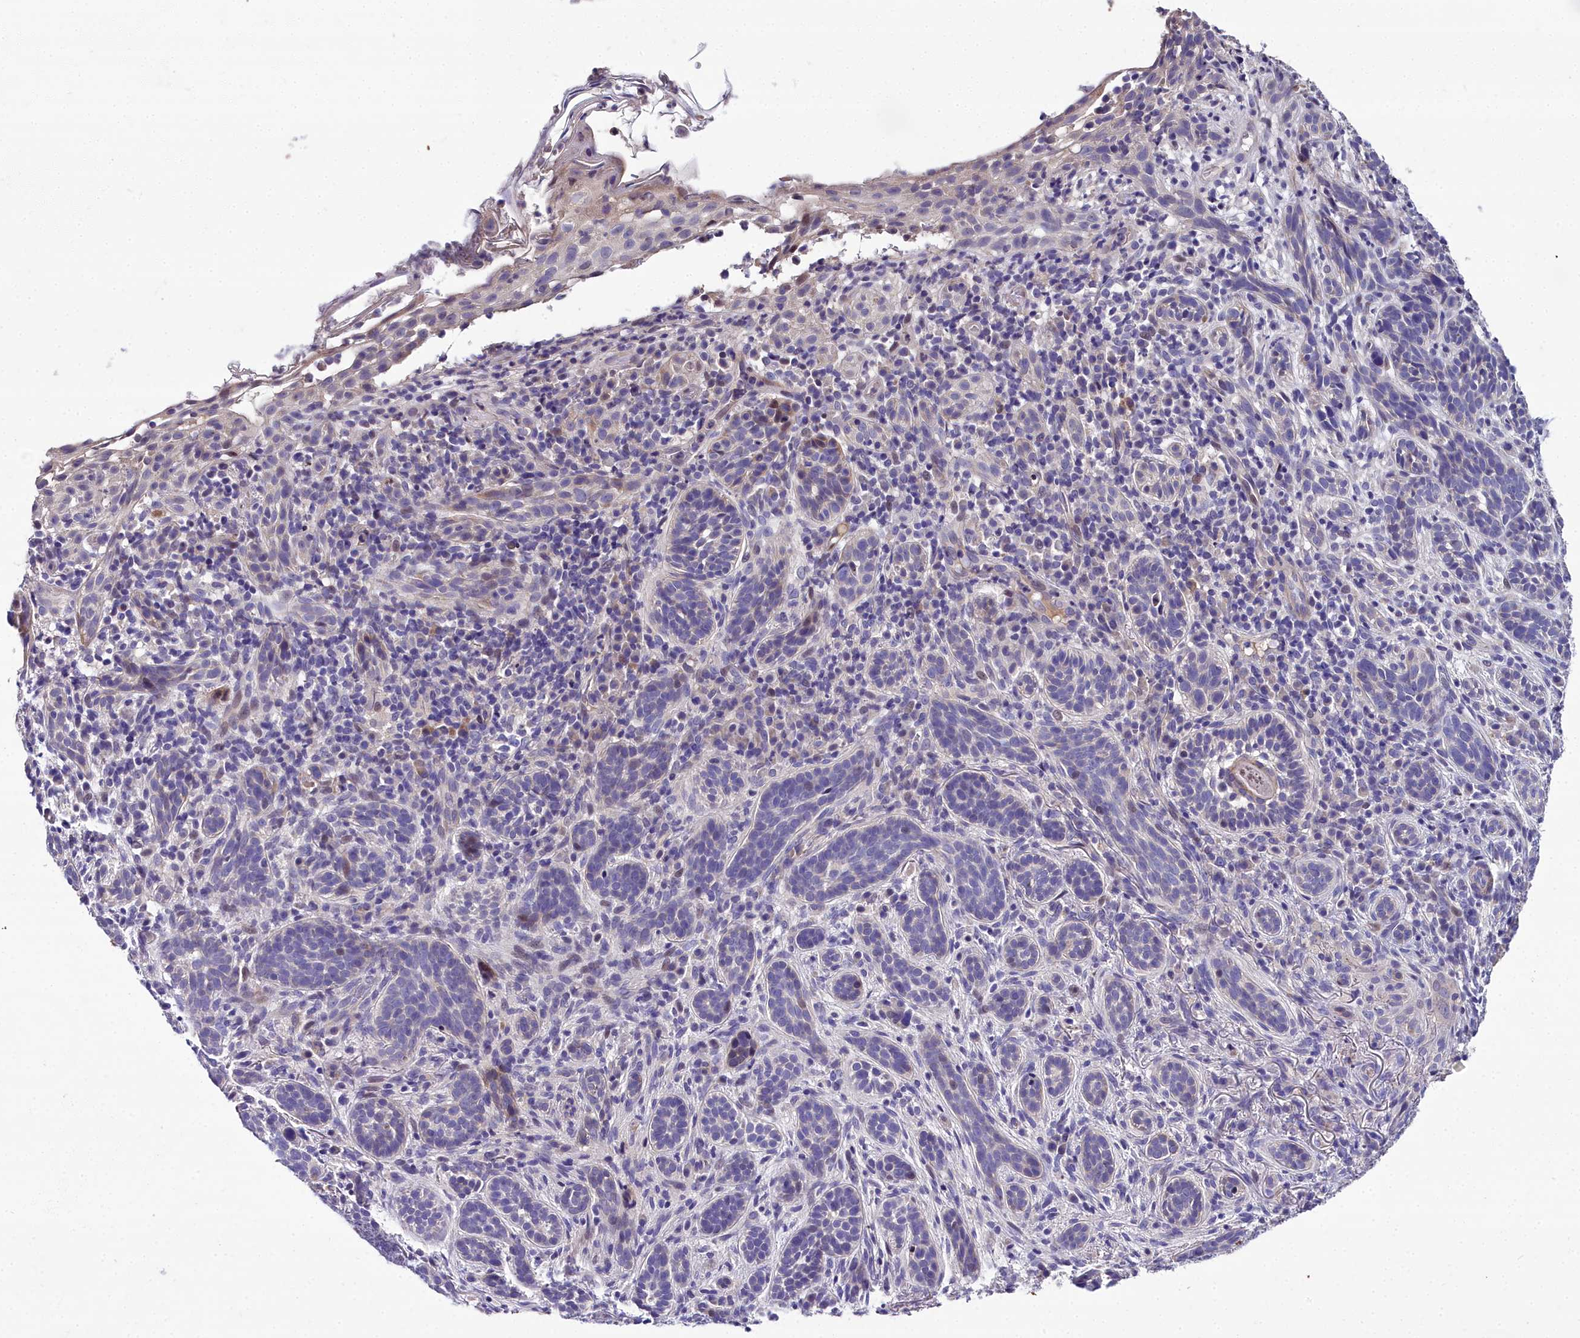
{"staining": {"intensity": "weak", "quantity": "<25%", "location": "cytoplasmic/membranous"}, "tissue": "skin cancer", "cell_type": "Tumor cells", "image_type": "cancer", "snomed": [{"axis": "morphology", "description": "Basal cell carcinoma"}, {"axis": "topography", "description": "Skin"}], "caption": "Protein analysis of basal cell carcinoma (skin) demonstrates no significant expression in tumor cells. (IHC, brightfield microscopy, high magnification).", "gene": "NT5M", "patient": {"sex": "male", "age": 71}}